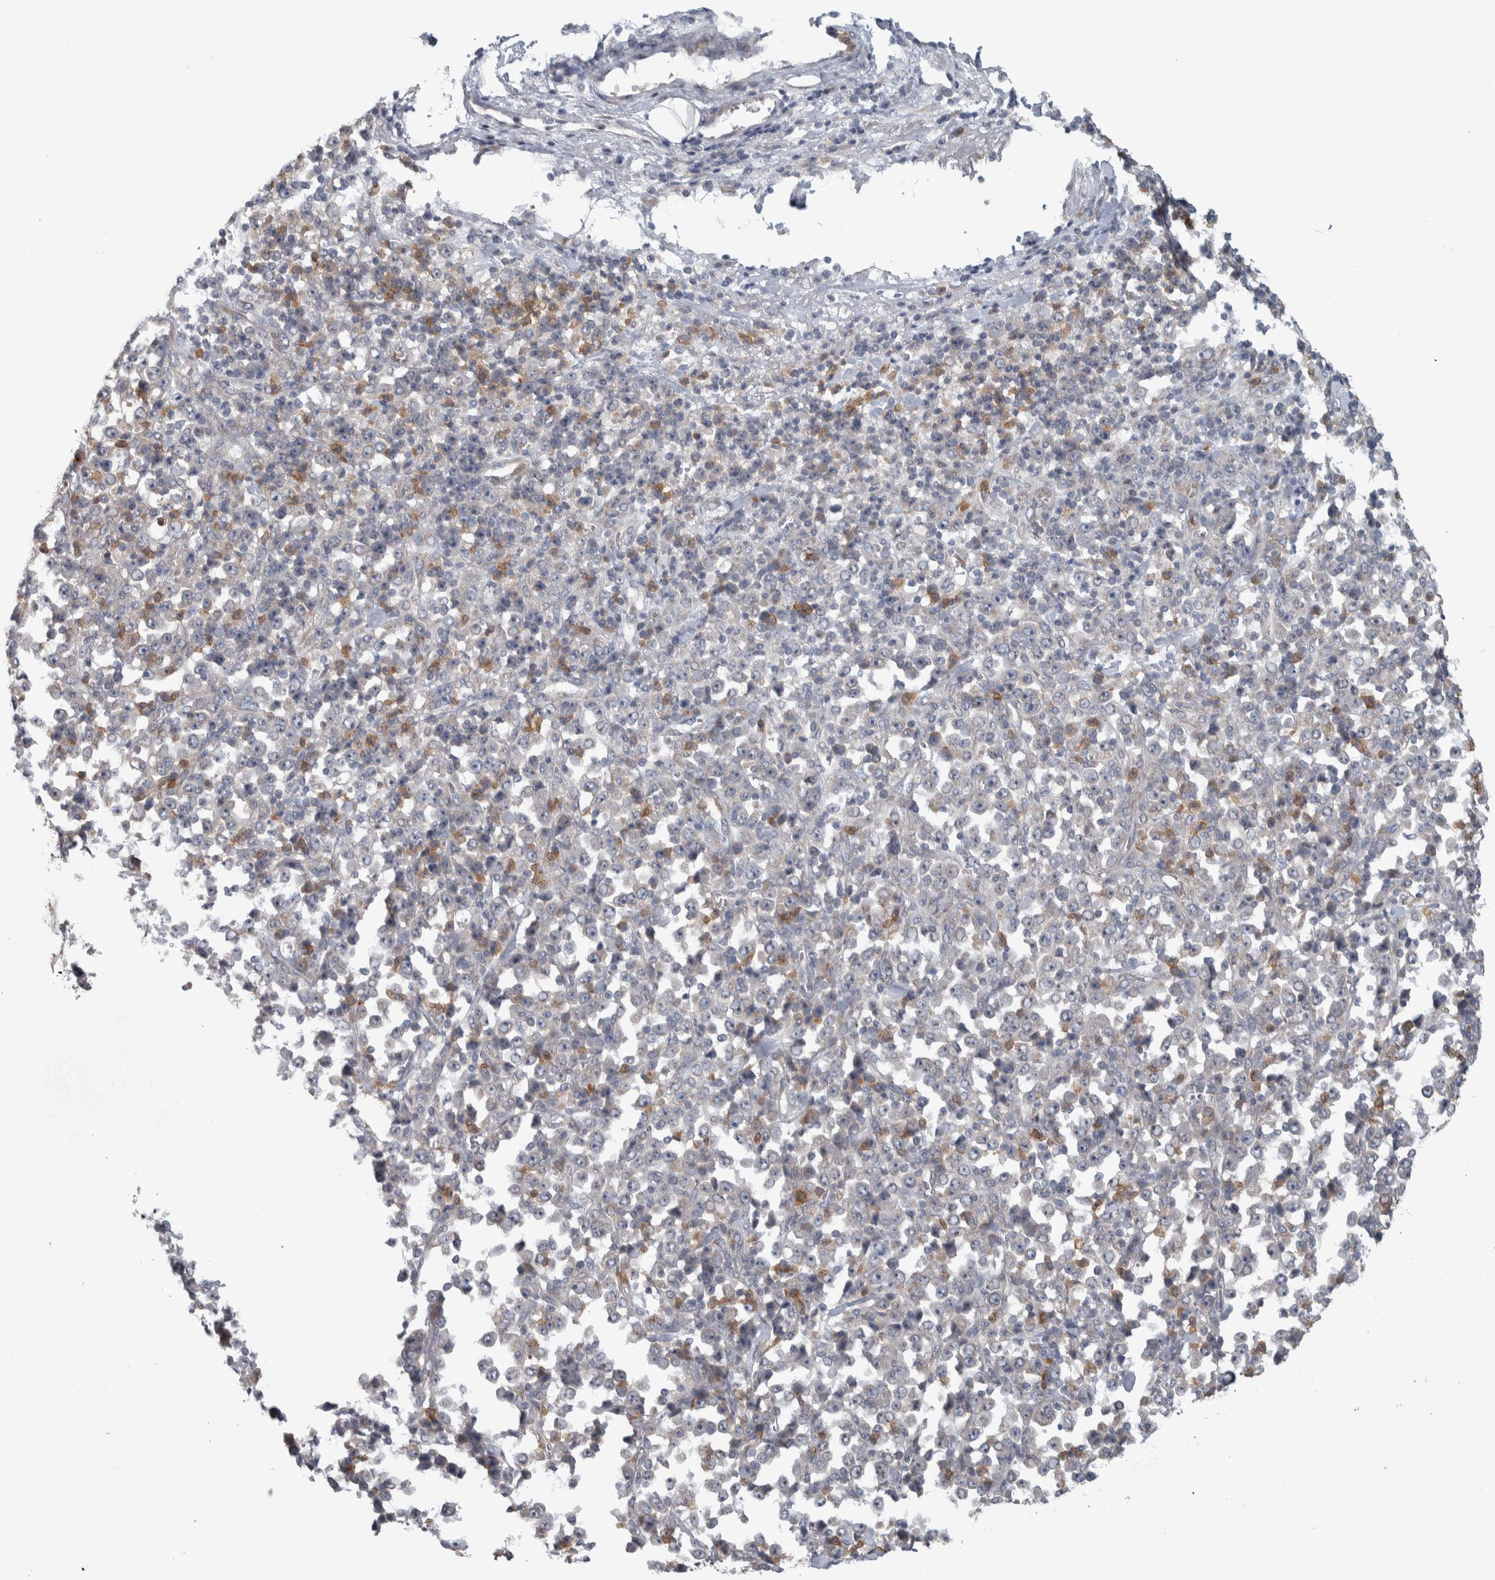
{"staining": {"intensity": "negative", "quantity": "none", "location": "none"}, "tissue": "stomach cancer", "cell_type": "Tumor cells", "image_type": "cancer", "snomed": [{"axis": "morphology", "description": "Normal tissue, NOS"}, {"axis": "morphology", "description": "Adenocarcinoma, NOS"}, {"axis": "topography", "description": "Stomach, upper"}, {"axis": "topography", "description": "Stomach"}], "caption": "This micrograph is of stomach cancer stained with immunohistochemistry to label a protein in brown with the nuclei are counter-stained blue. There is no positivity in tumor cells.", "gene": "SRP68", "patient": {"sex": "male", "age": 59}}